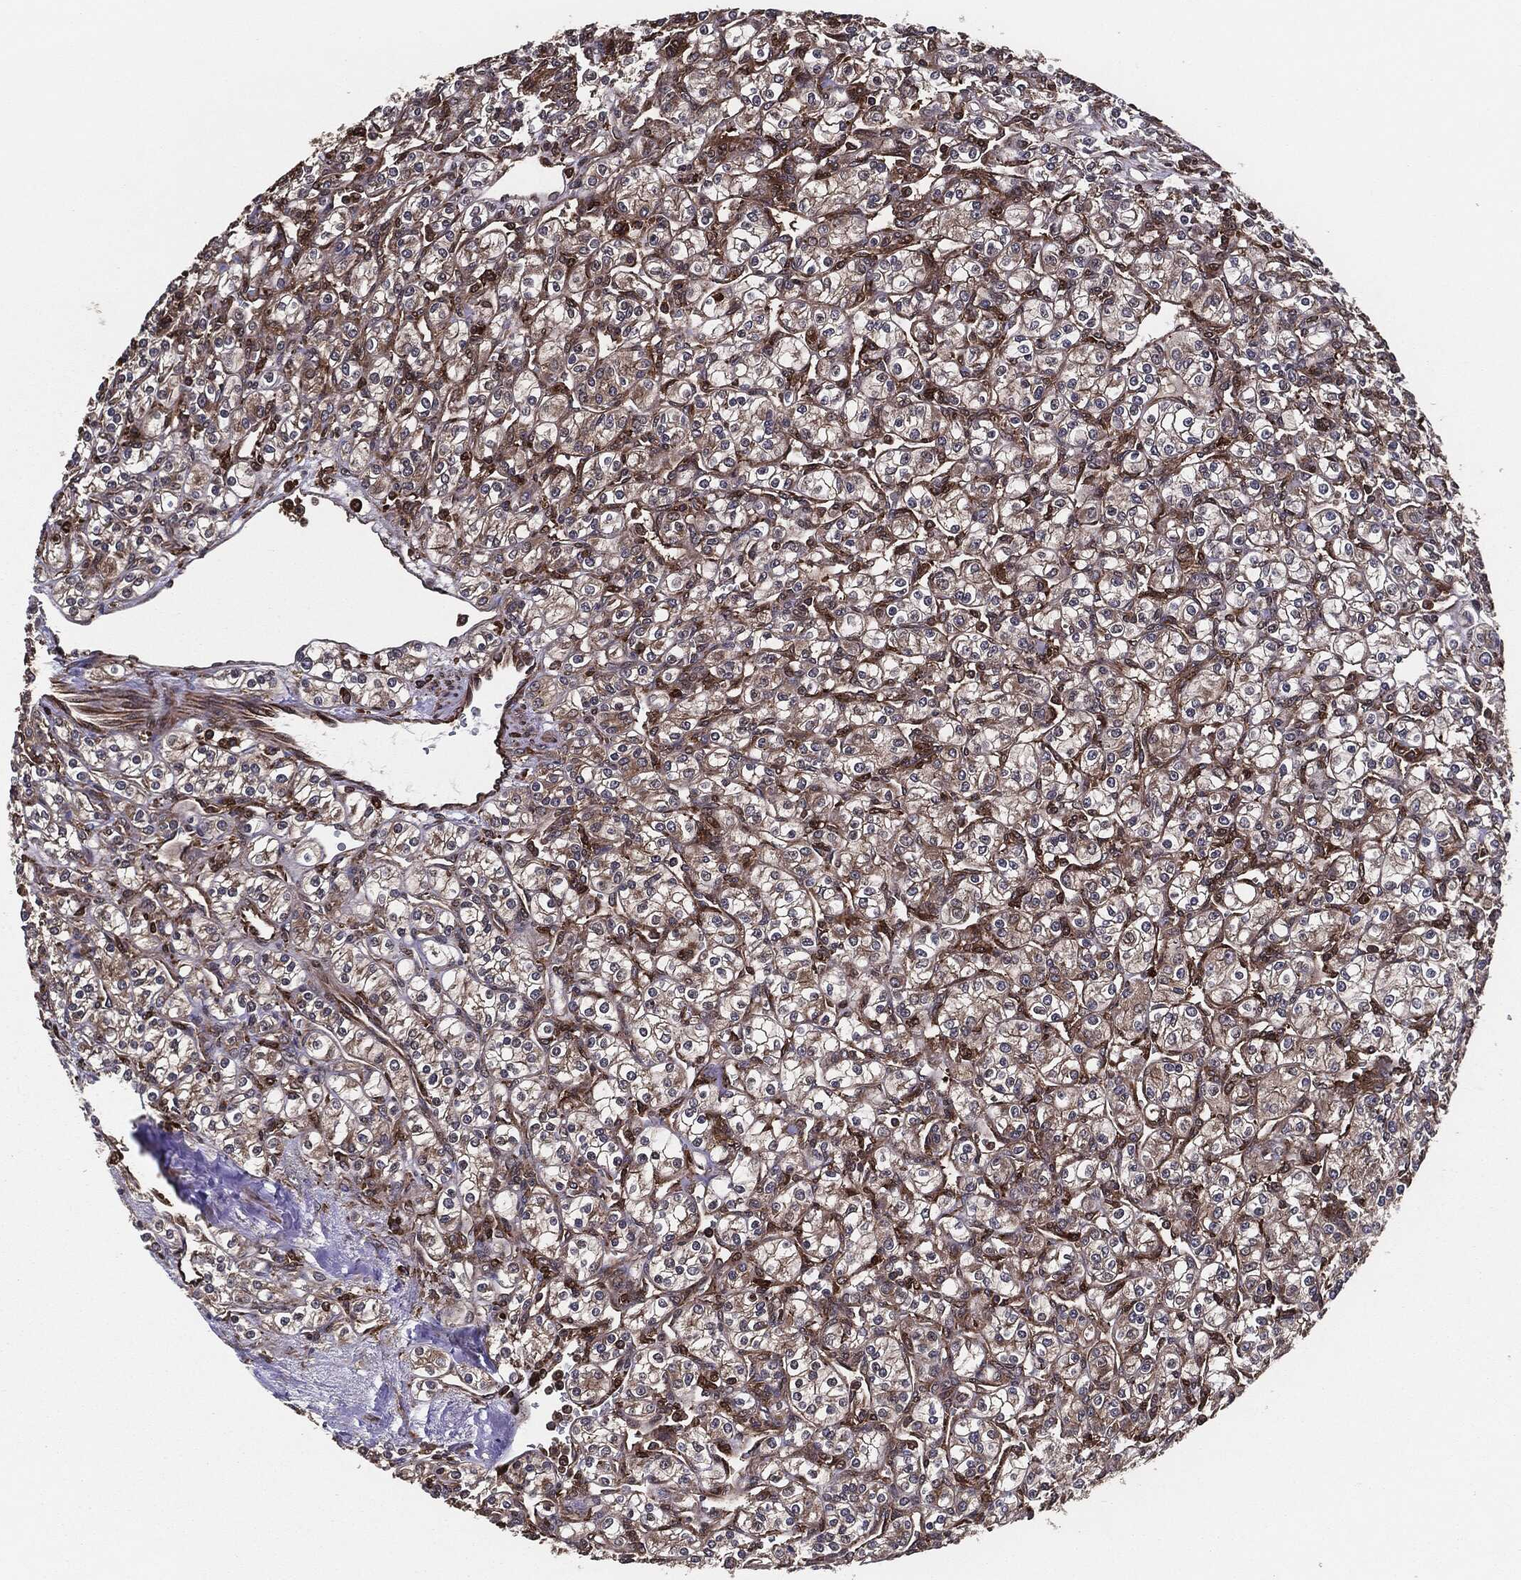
{"staining": {"intensity": "moderate", "quantity": "25%-75%", "location": "cytoplasmic/membranous"}, "tissue": "renal cancer", "cell_type": "Tumor cells", "image_type": "cancer", "snomed": [{"axis": "morphology", "description": "Adenocarcinoma, NOS"}, {"axis": "topography", "description": "Kidney"}], "caption": "The immunohistochemical stain shows moderate cytoplasmic/membranous staining in tumor cells of renal cancer (adenocarcinoma) tissue. (DAB = brown stain, brightfield microscopy at high magnification).", "gene": "RAP1GDS1", "patient": {"sex": "male", "age": 77}}